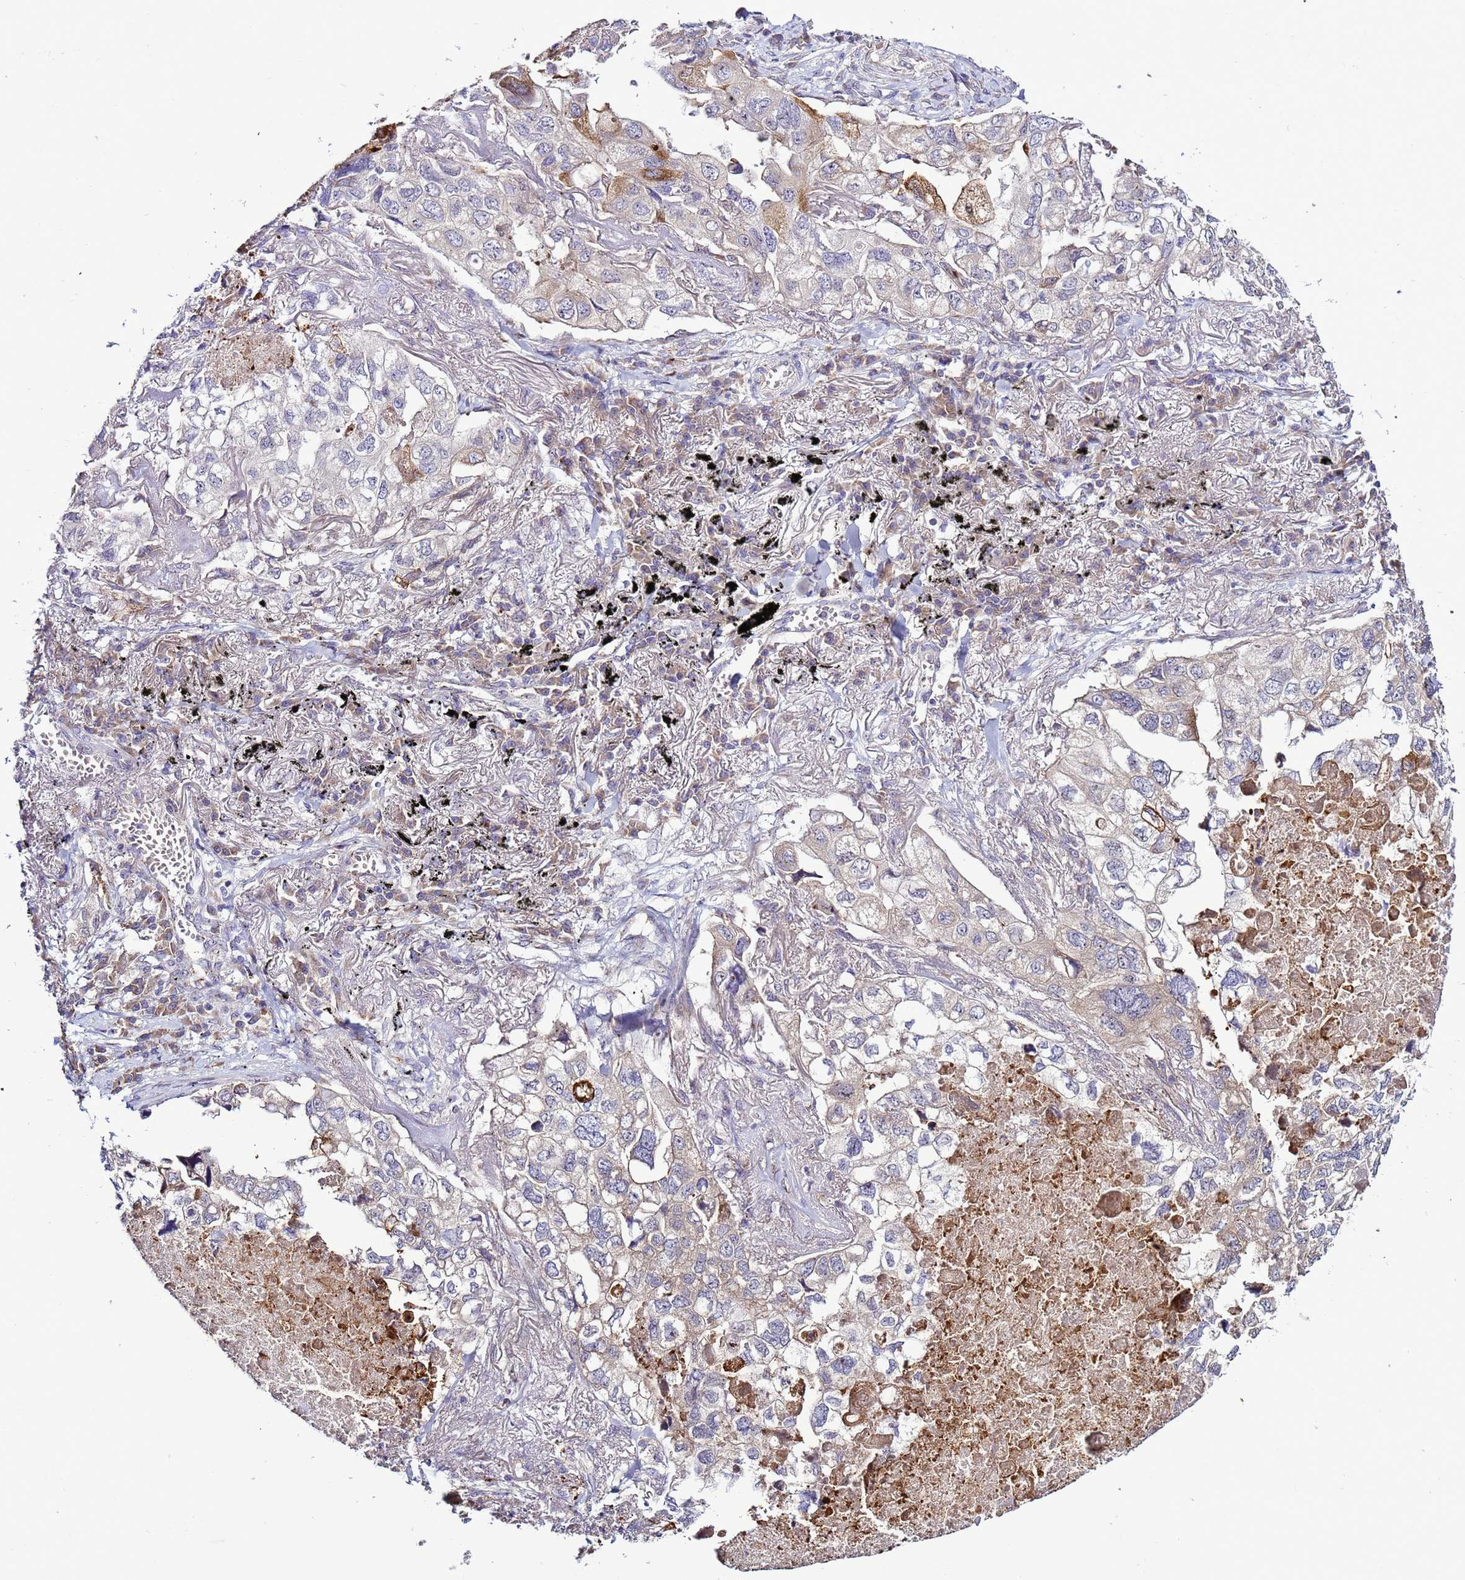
{"staining": {"intensity": "moderate", "quantity": "<25%", "location": "cytoplasmic/membranous"}, "tissue": "lung cancer", "cell_type": "Tumor cells", "image_type": "cancer", "snomed": [{"axis": "morphology", "description": "Adenocarcinoma, NOS"}, {"axis": "topography", "description": "Lung"}], "caption": "Immunohistochemistry (IHC) staining of lung adenocarcinoma, which displays low levels of moderate cytoplasmic/membranous staining in approximately <25% of tumor cells indicating moderate cytoplasmic/membranous protein expression. The staining was performed using DAB (brown) for protein detection and nuclei were counterstained in hematoxylin (blue).", "gene": "NOL8", "patient": {"sex": "male", "age": 65}}